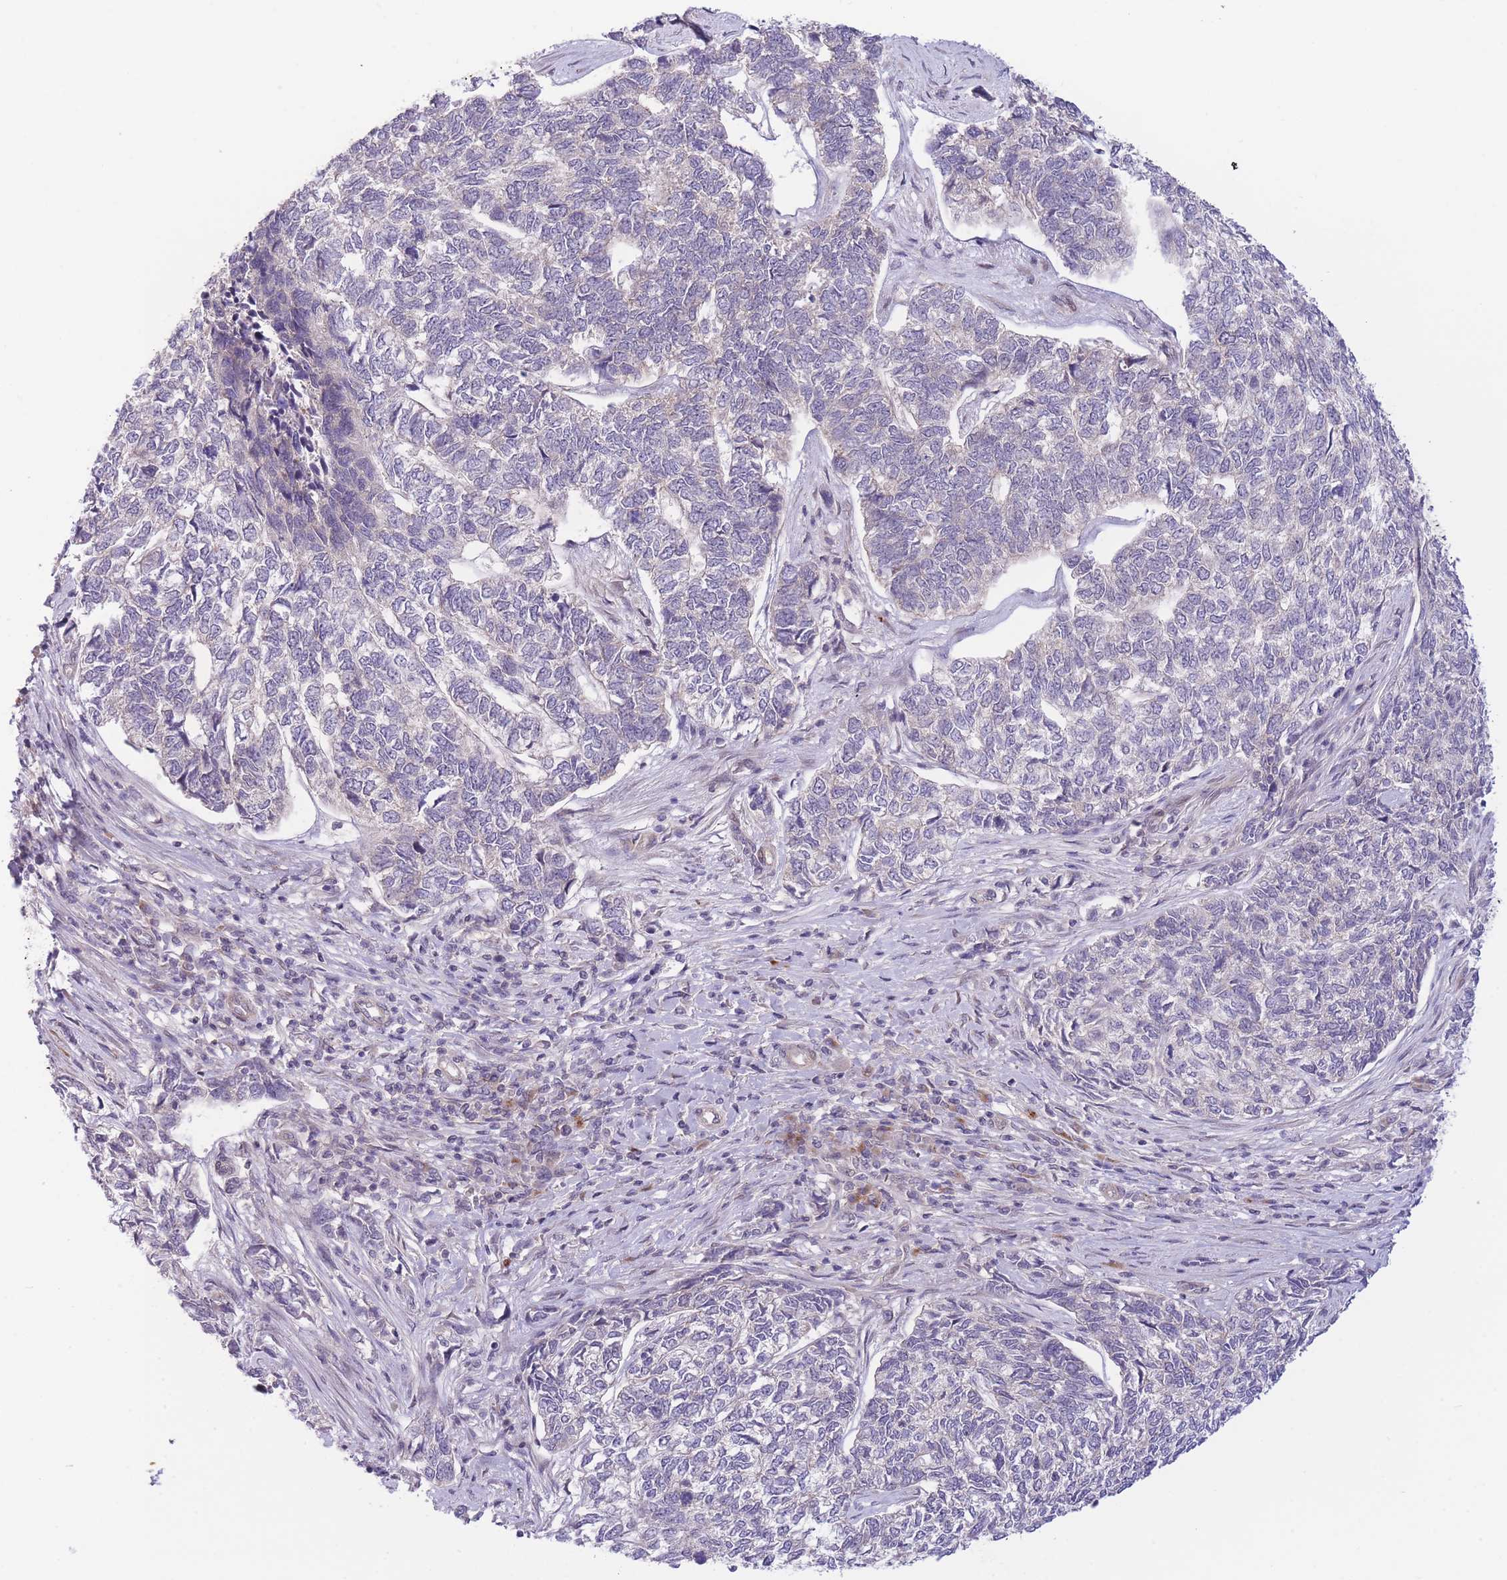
{"staining": {"intensity": "negative", "quantity": "none", "location": "none"}, "tissue": "skin cancer", "cell_type": "Tumor cells", "image_type": "cancer", "snomed": [{"axis": "morphology", "description": "Basal cell carcinoma"}, {"axis": "topography", "description": "Skin"}], "caption": "Tumor cells show no significant protein positivity in skin cancer.", "gene": "CDC25B", "patient": {"sex": "female", "age": 65}}